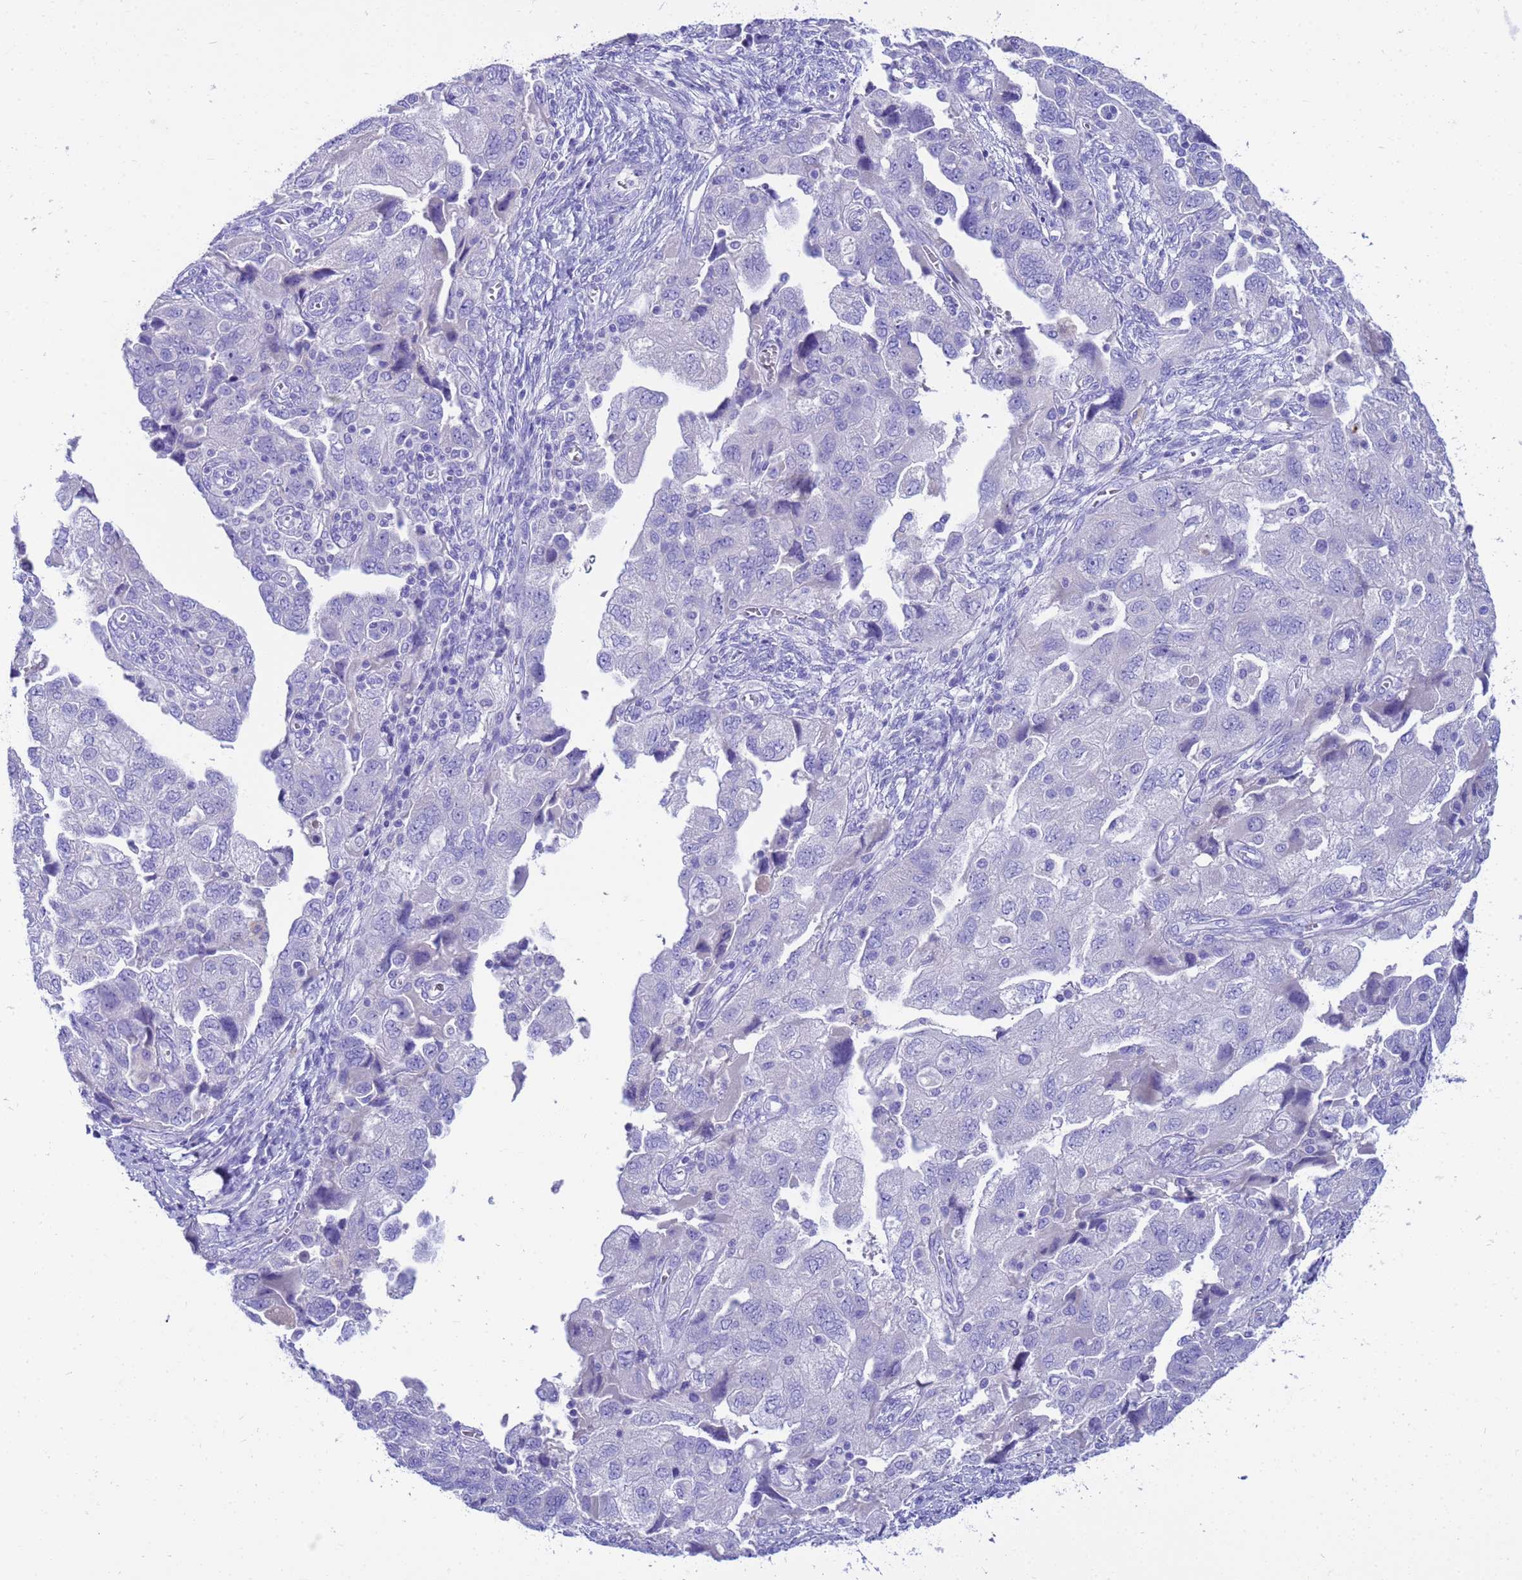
{"staining": {"intensity": "negative", "quantity": "none", "location": "none"}, "tissue": "ovarian cancer", "cell_type": "Tumor cells", "image_type": "cancer", "snomed": [{"axis": "morphology", "description": "Carcinoma, NOS"}, {"axis": "morphology", "description": "Cystadenocarcinoma, serous, NOS"}, {"axis": "topography", "description": "Ovary"}], "caption": "Immunohistochemistry (IHC) image of neoplastic tissue: human ovarian cancer stained with DAB (3,3'-diaminobenzidine) displays no significant protein positivity in tumor cells.", "gene": "SYCN", "patient": {"sex": "female", "age": 69}}